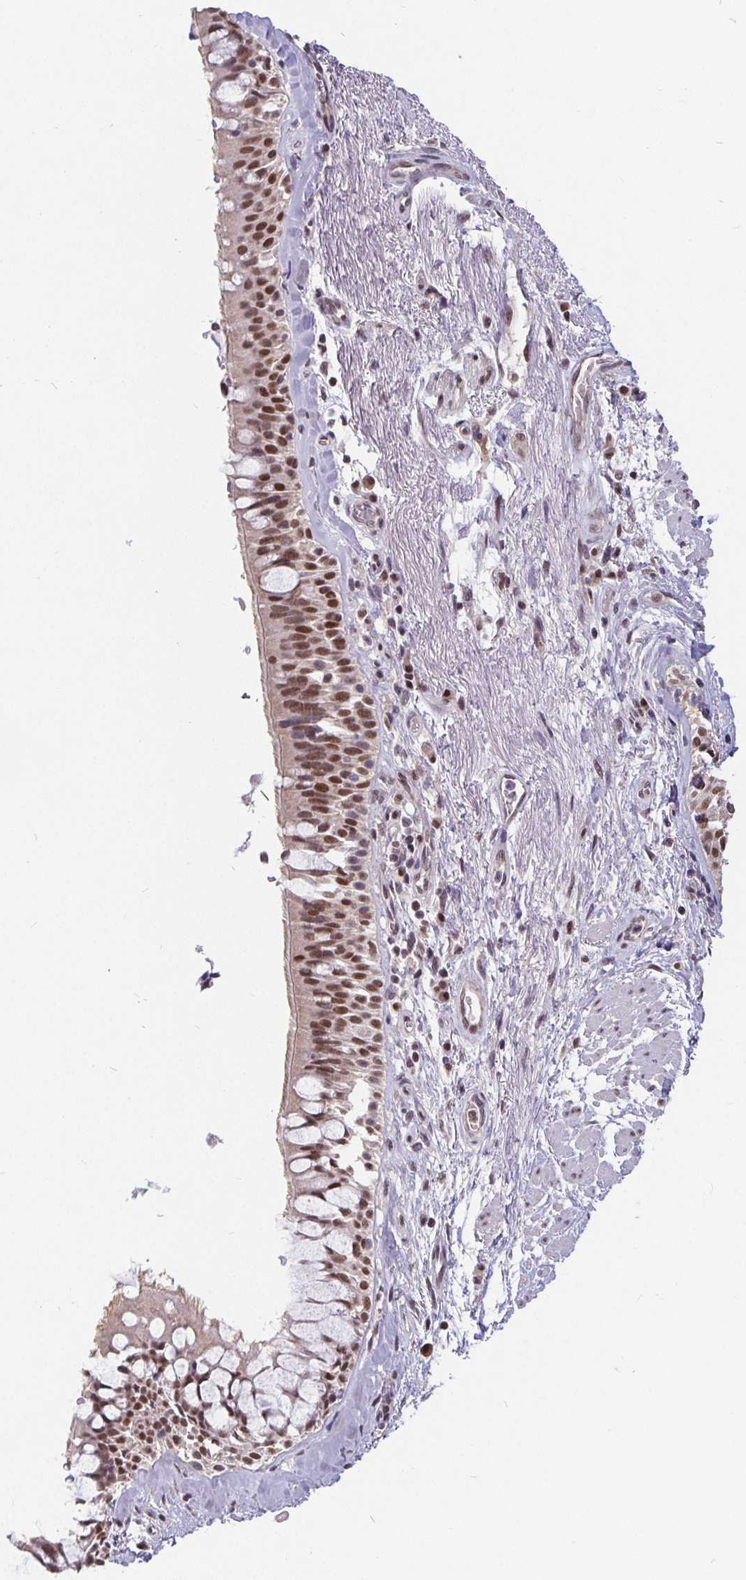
{"staining": {"intensity": "moderate", "quantity": "<25%", "location": "nuclear"}, "tissue": "soft tissue", "cell_type": "Chondrocytes", "image_type": "normal", "snomed": [{"axis": "morphology", "description": "Normal tissue, NOS"}, {"axis": "topography", "description": "Cartilage tissue"}, {"axis": "topography", "description": "Bronchus"}], "caption": "Moderate nuclear protein positivity is identified in about <25% of chondrocytes in soft tissue.", "gene": "POU2F1", "patient": {"sex": "male", "age": 64}}